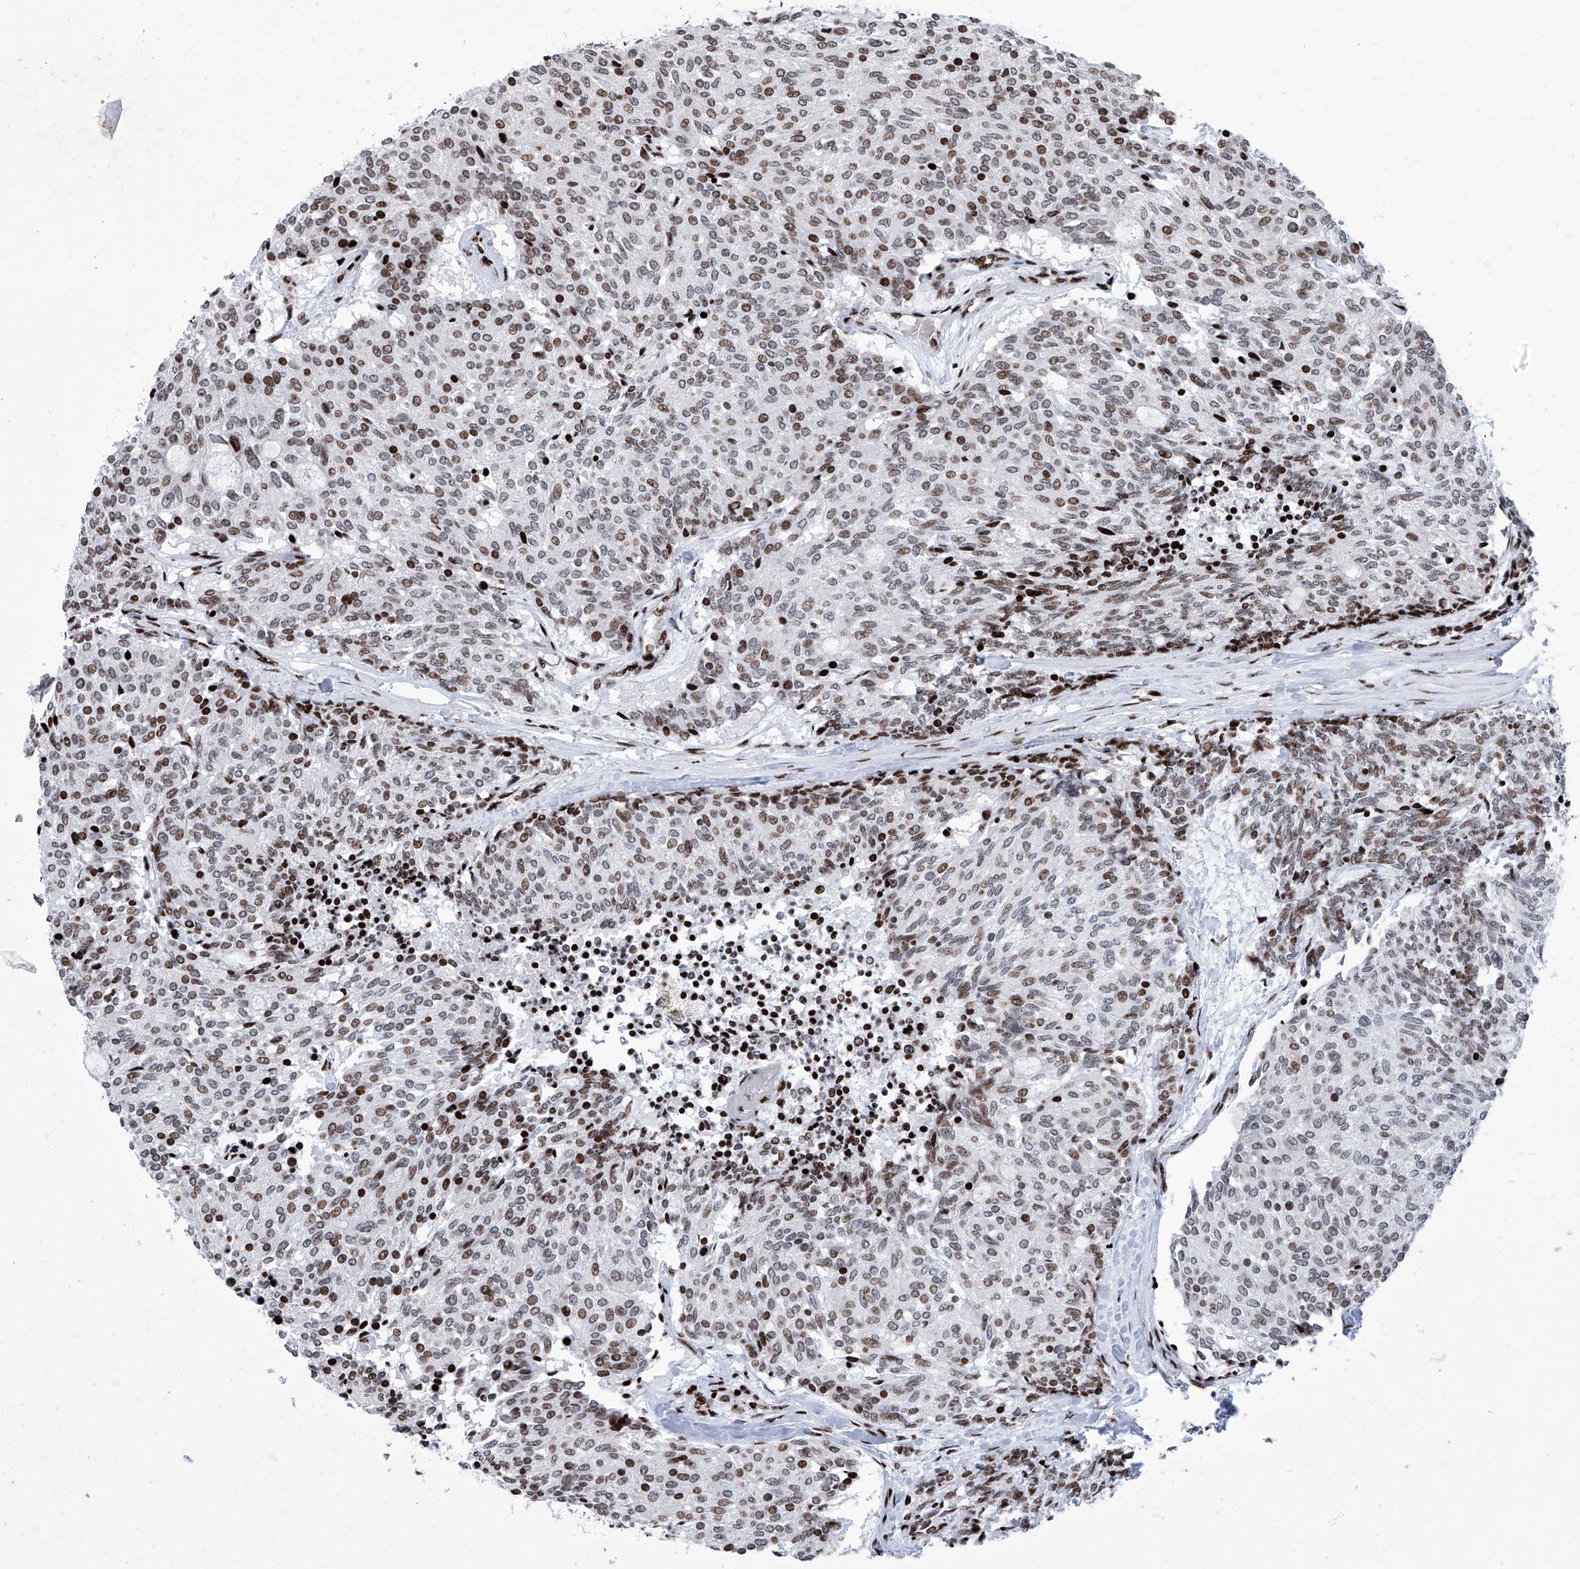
{"staining": {"intensity": "strong", "quantity": ">75%", "location": "nuclear"}, "tissue": "carcinoid", "cell_type": "Tumor cells", "image_type": "cancer", "snomed": [{"axis": "morphology", "description": "Carcinoid, malignant, NOS"}, {"axis": "topography", "description": "Pancreas"}], "caption": "Malignant carcinoid stained for a protein (brown) demonstrates strong nuclear positive positivity in approximately >75% of tumor cells.", "gene": "HEY2", "patient": {"sex": "female", "age": 54}}